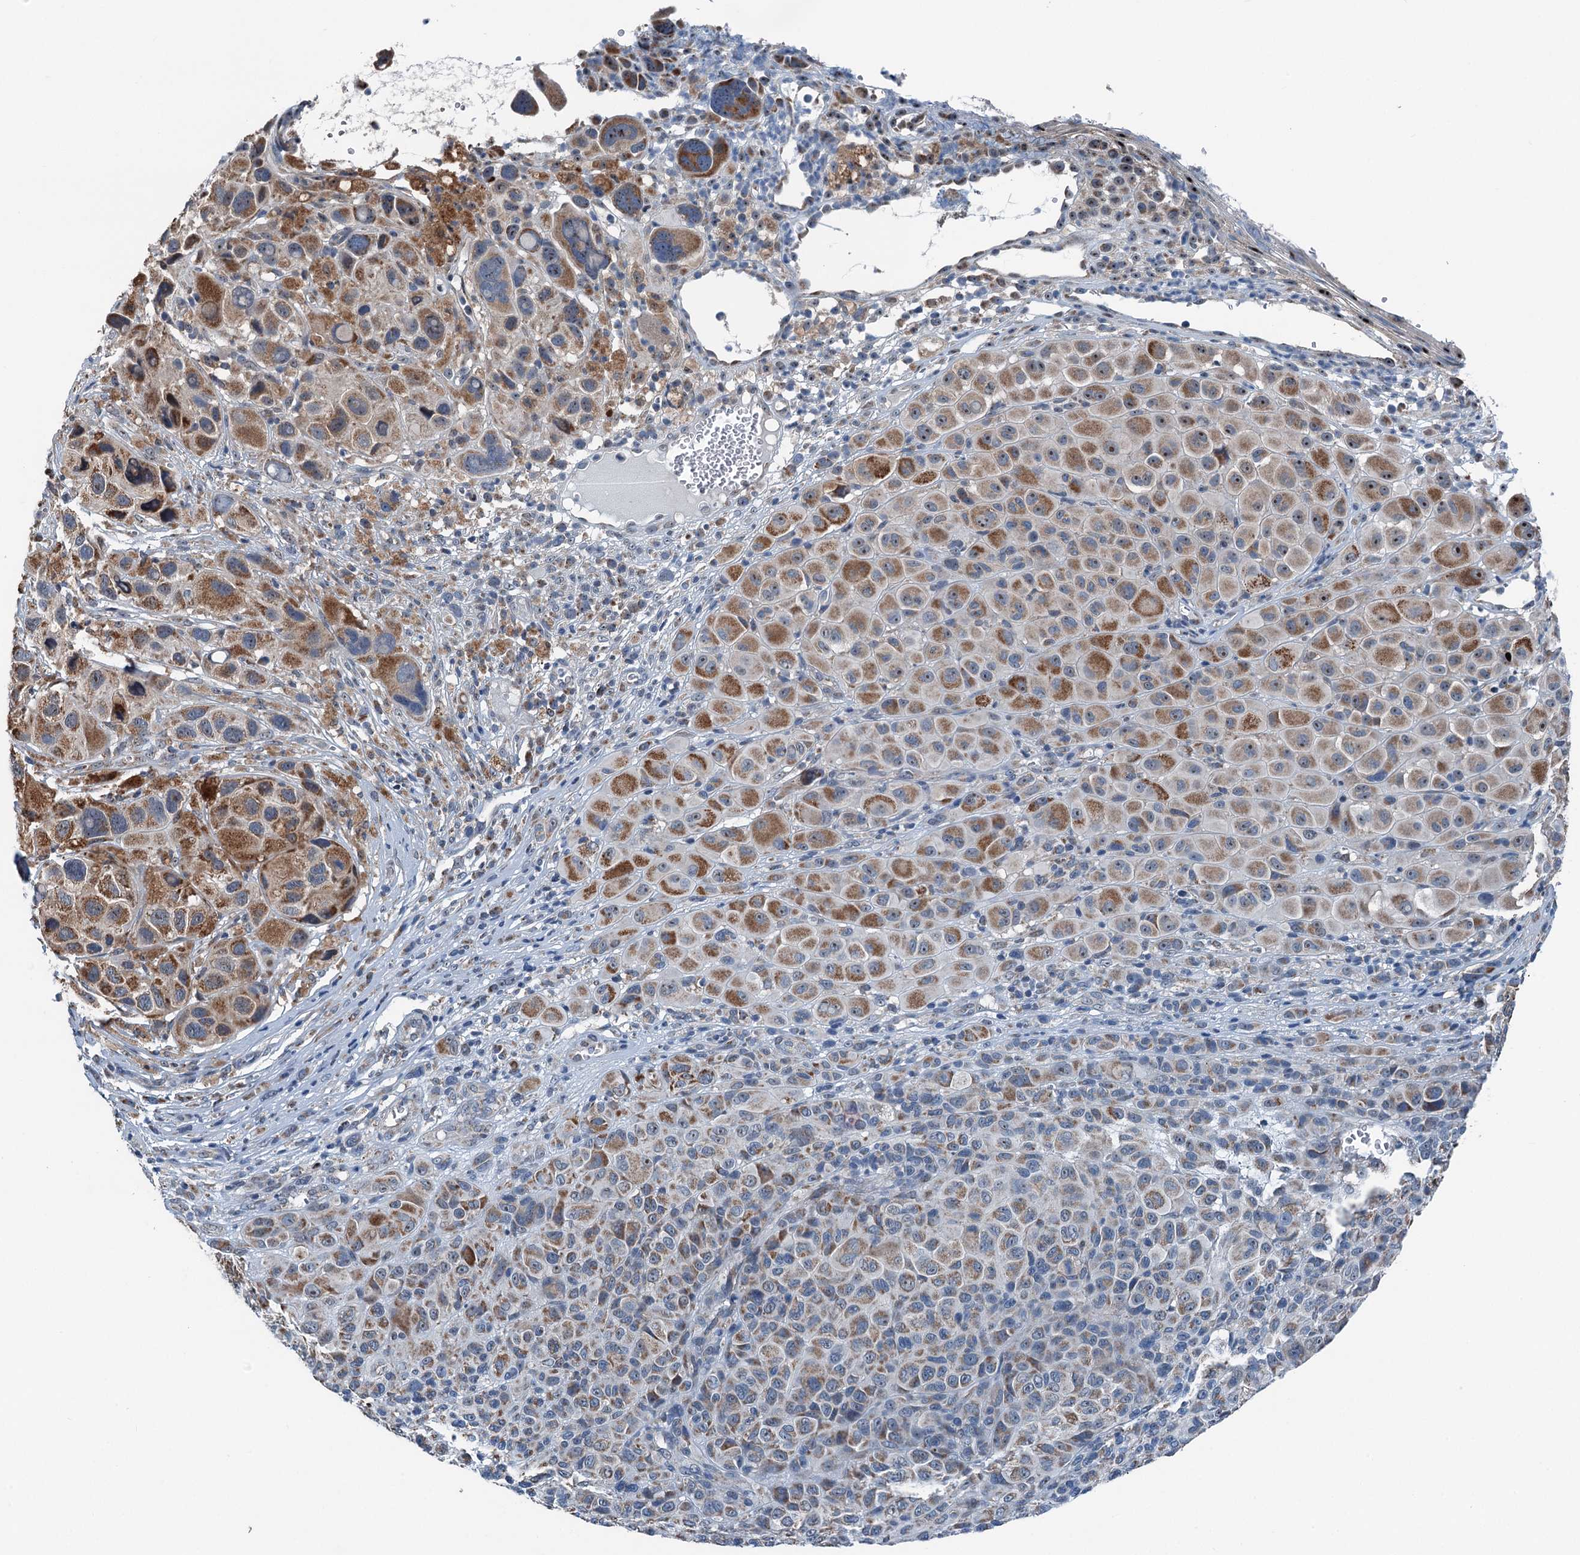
{"staining": {"intensity": "moderate", "quantity": ">75%", "location": "cytoplasmic/membranous"}, "tissue": "melanoma", "cell_type": "Tumor cells", "image_type": "cancer", "snomed": [{"axis": "morphology", "description": "Malignant melanoma, NOS"}, {"axis": "topography", "description": "Skin of trunk"}], "caption": "Malignant melanoma stained with DAB IHC reveals medium levels of moderate cytoplasmic/membranous expression in about >75% of tumor cells.", "gene": "TRPT1", "patient": {"sex": "male", "age": 71}}